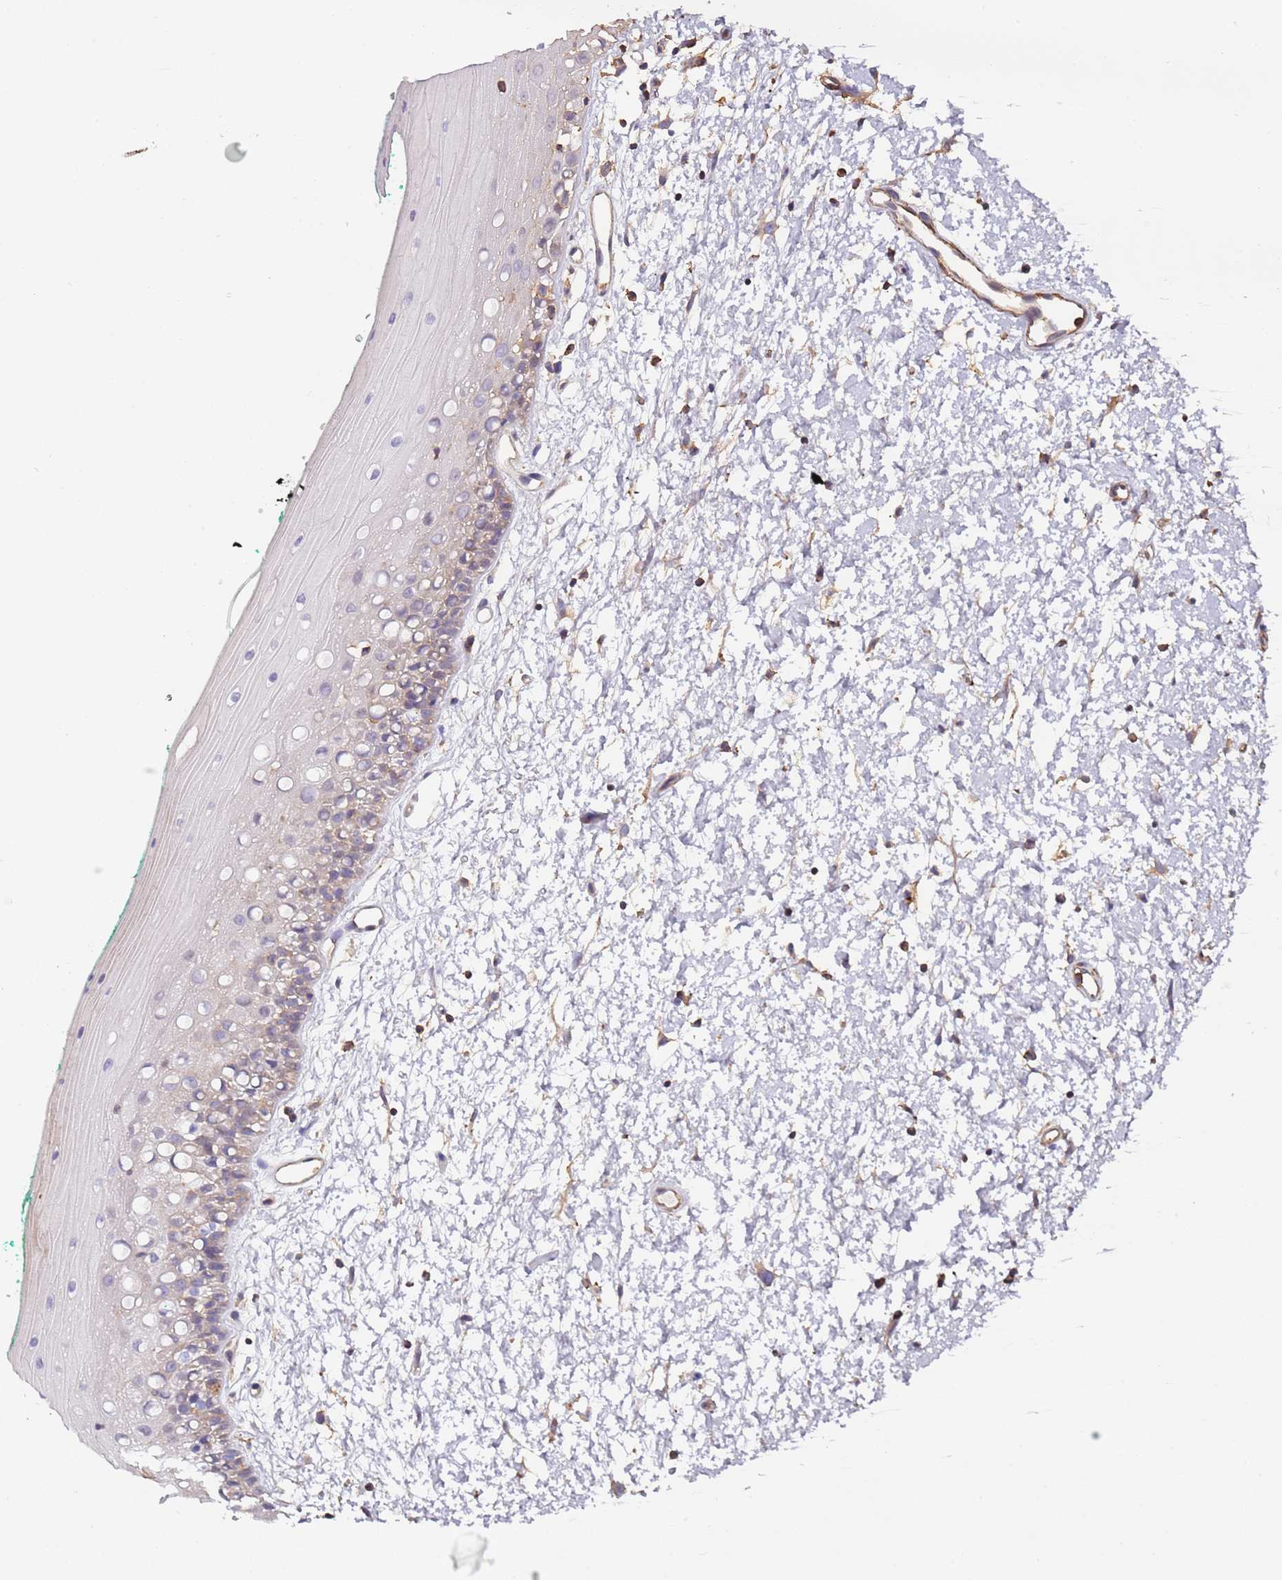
{"staining": {"intensity": "weak", "quantity": "25%-75%", "location": "cytoplasmic/membranous"}, "tissue": "oral mucosa", "cell_type": "Squamous epithelial cells", "image_type": "normal", "snomed": [{"axis": "morphology", "description": "Normal tissue, NOS"}, {"axis": "topography", "description": "Oral tissue"}], "caption": "Squamous epithelial cells exhibit weak cytoplasmic/membranous positivity in approximately 25%-75% of cells in benign oral mucosa. (DAB = brown stain, brightfield microscopy at high magnification).", "gene": "CYP2U1", "patient": {"sex": "female", "age": 70}}